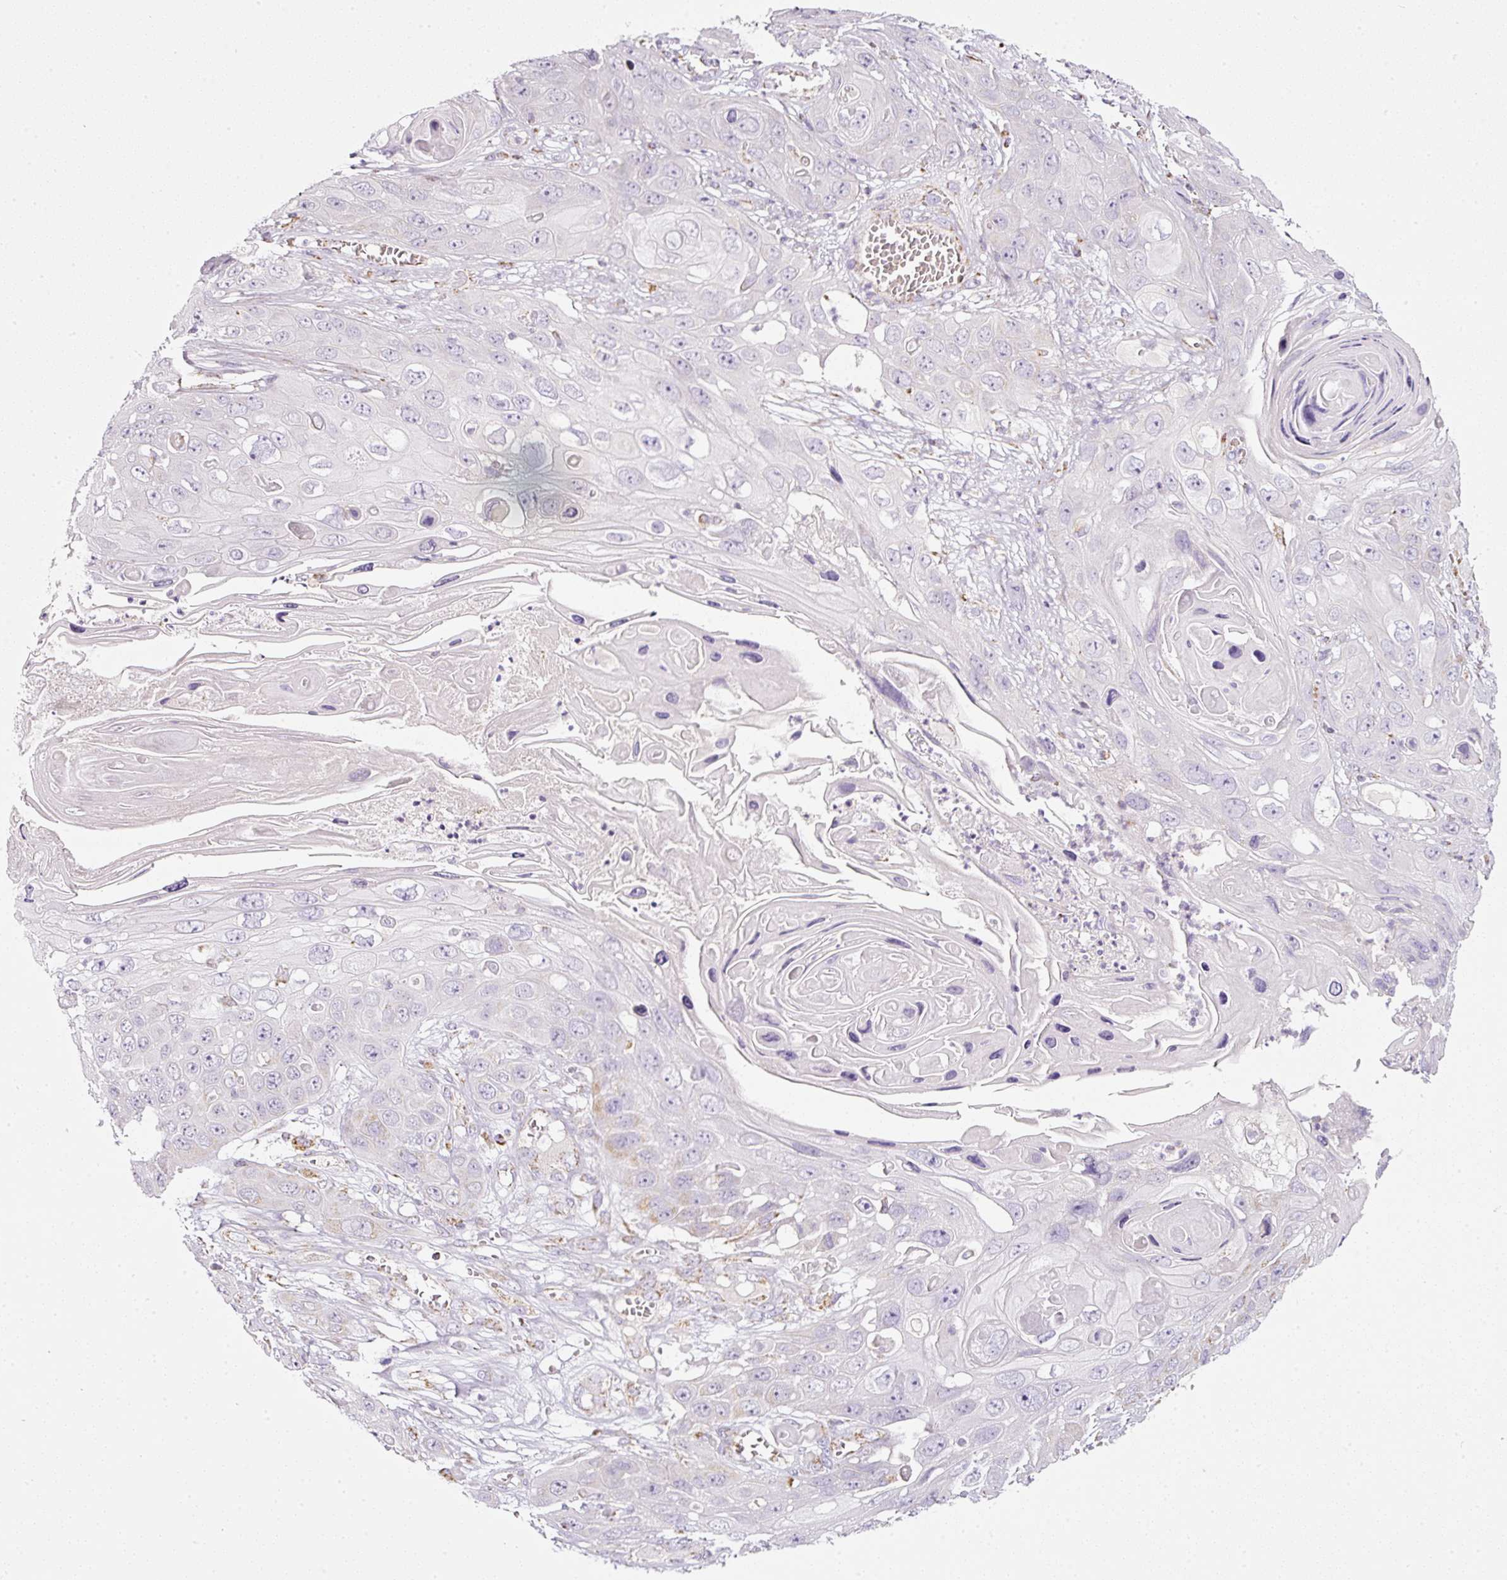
{"staining": {"intensity": "negative", "quantity": "none", "location": "none"}, "tissue": "skin cancer", "cell_type": "Tumor cells", "image_type": "cancer", "snomed": [{"axis": "morphology", "description": "Squamous cell carcinoma, NOS"}, {"axis": "topography", "description": "Skin"}], "caption": "DAB immunohistochemical staining of human skin squamous cell carcinoma shows no significant expression in tumor cells.", "gene": "SDHA", "patient": {"sex": "male", "age": 55}}